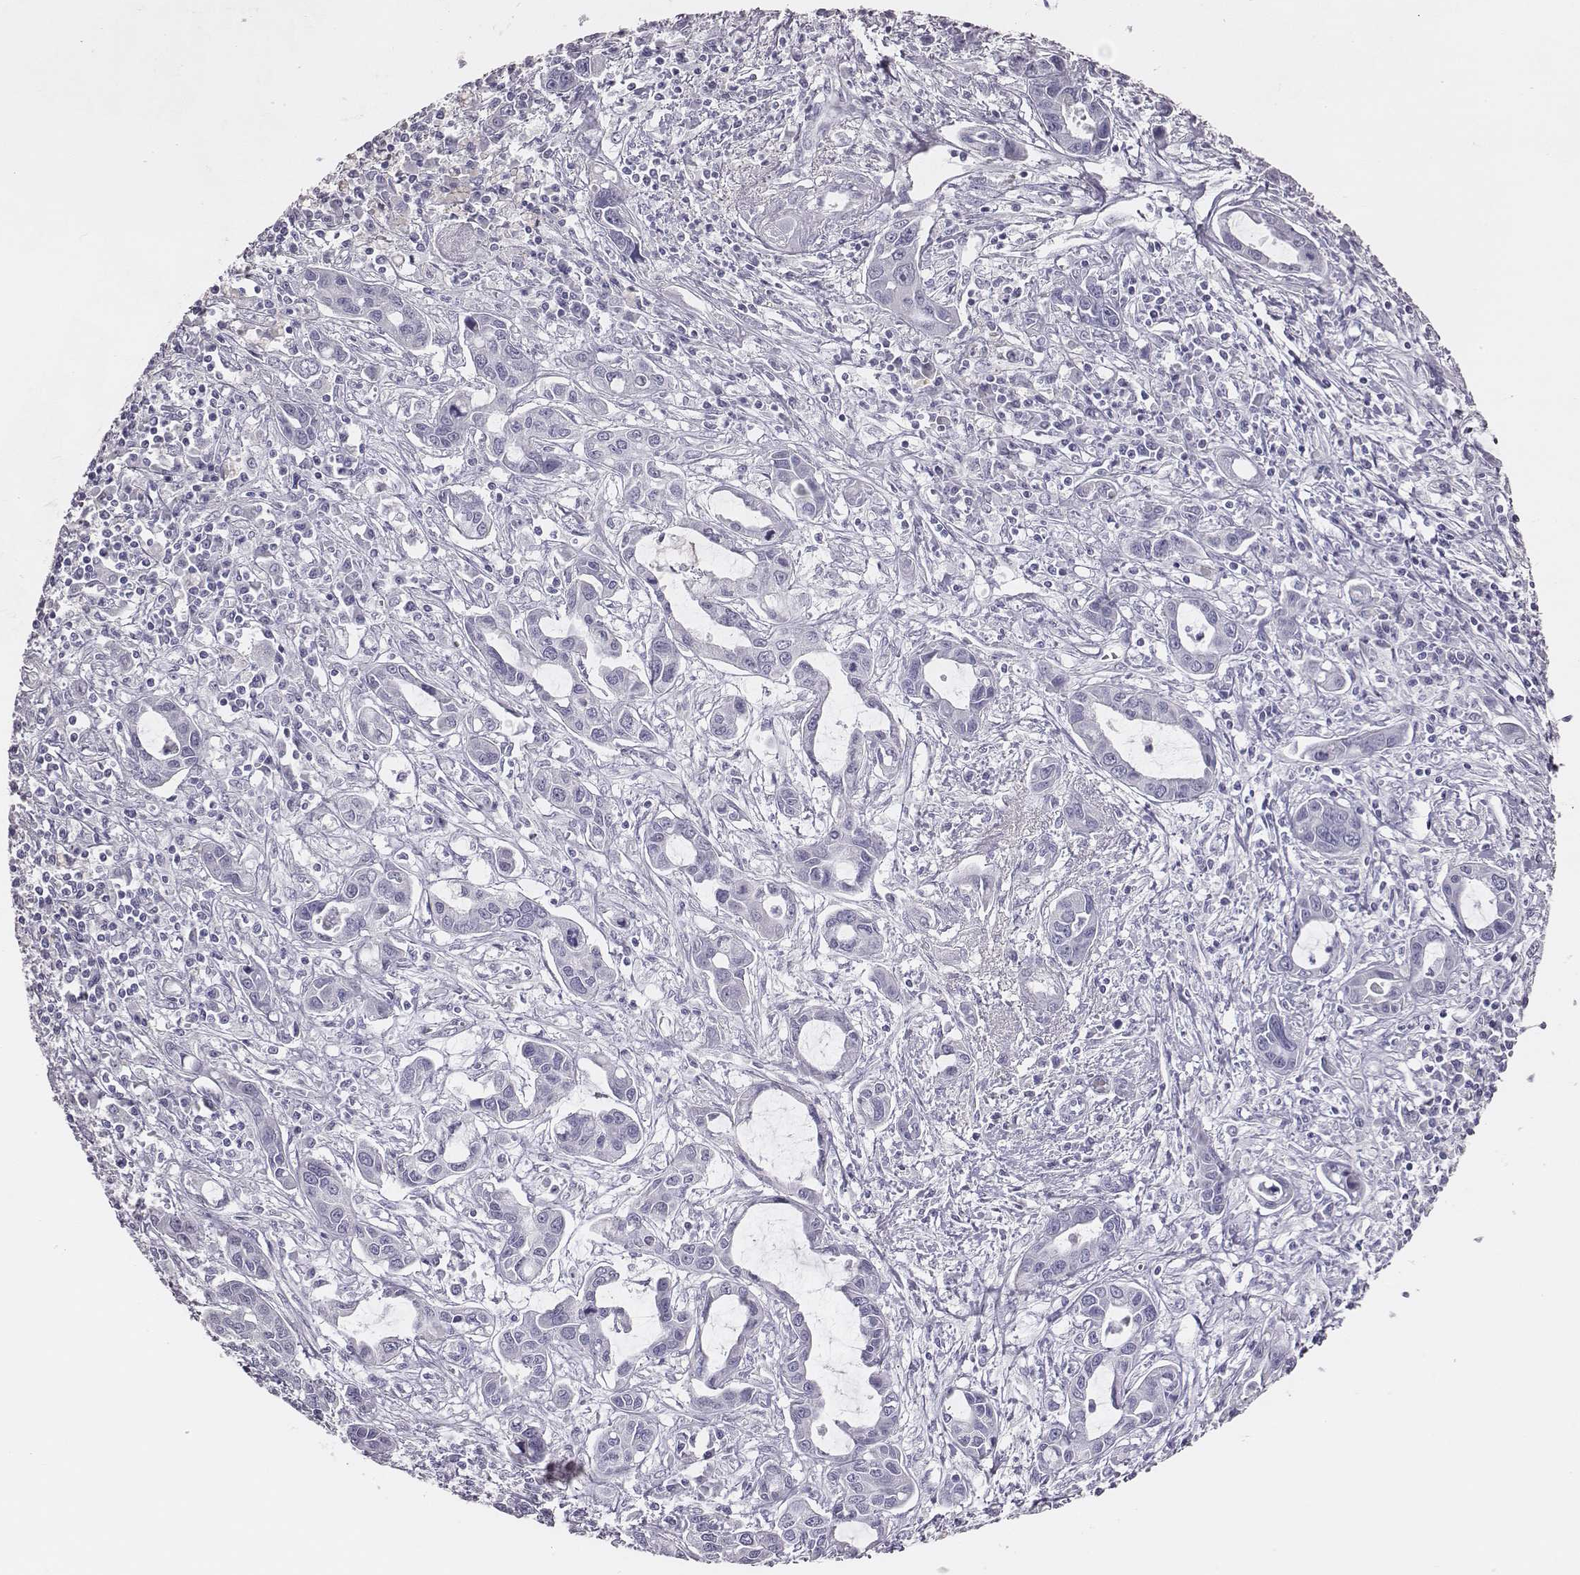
{"staining": {"intensity": "negative", "quantity": "none", "location": "none"}, "tissue": "liver cancer", "cell_type": "Tumor cells", "image_type": "cancer", "snomed": [{"axis": "morphology", "description": "Cholangiocarcinoma"}, {"axis": "topography", "description": "Liver"}], "caption": "Immunohistochemistry (IHC) image of human liver cholangiocarcinoma stained for a protein (brown), which exhibits no positivity in tumor cells.", "gene": "SCML2", "patient": {"sex": "male", "age": 58}}